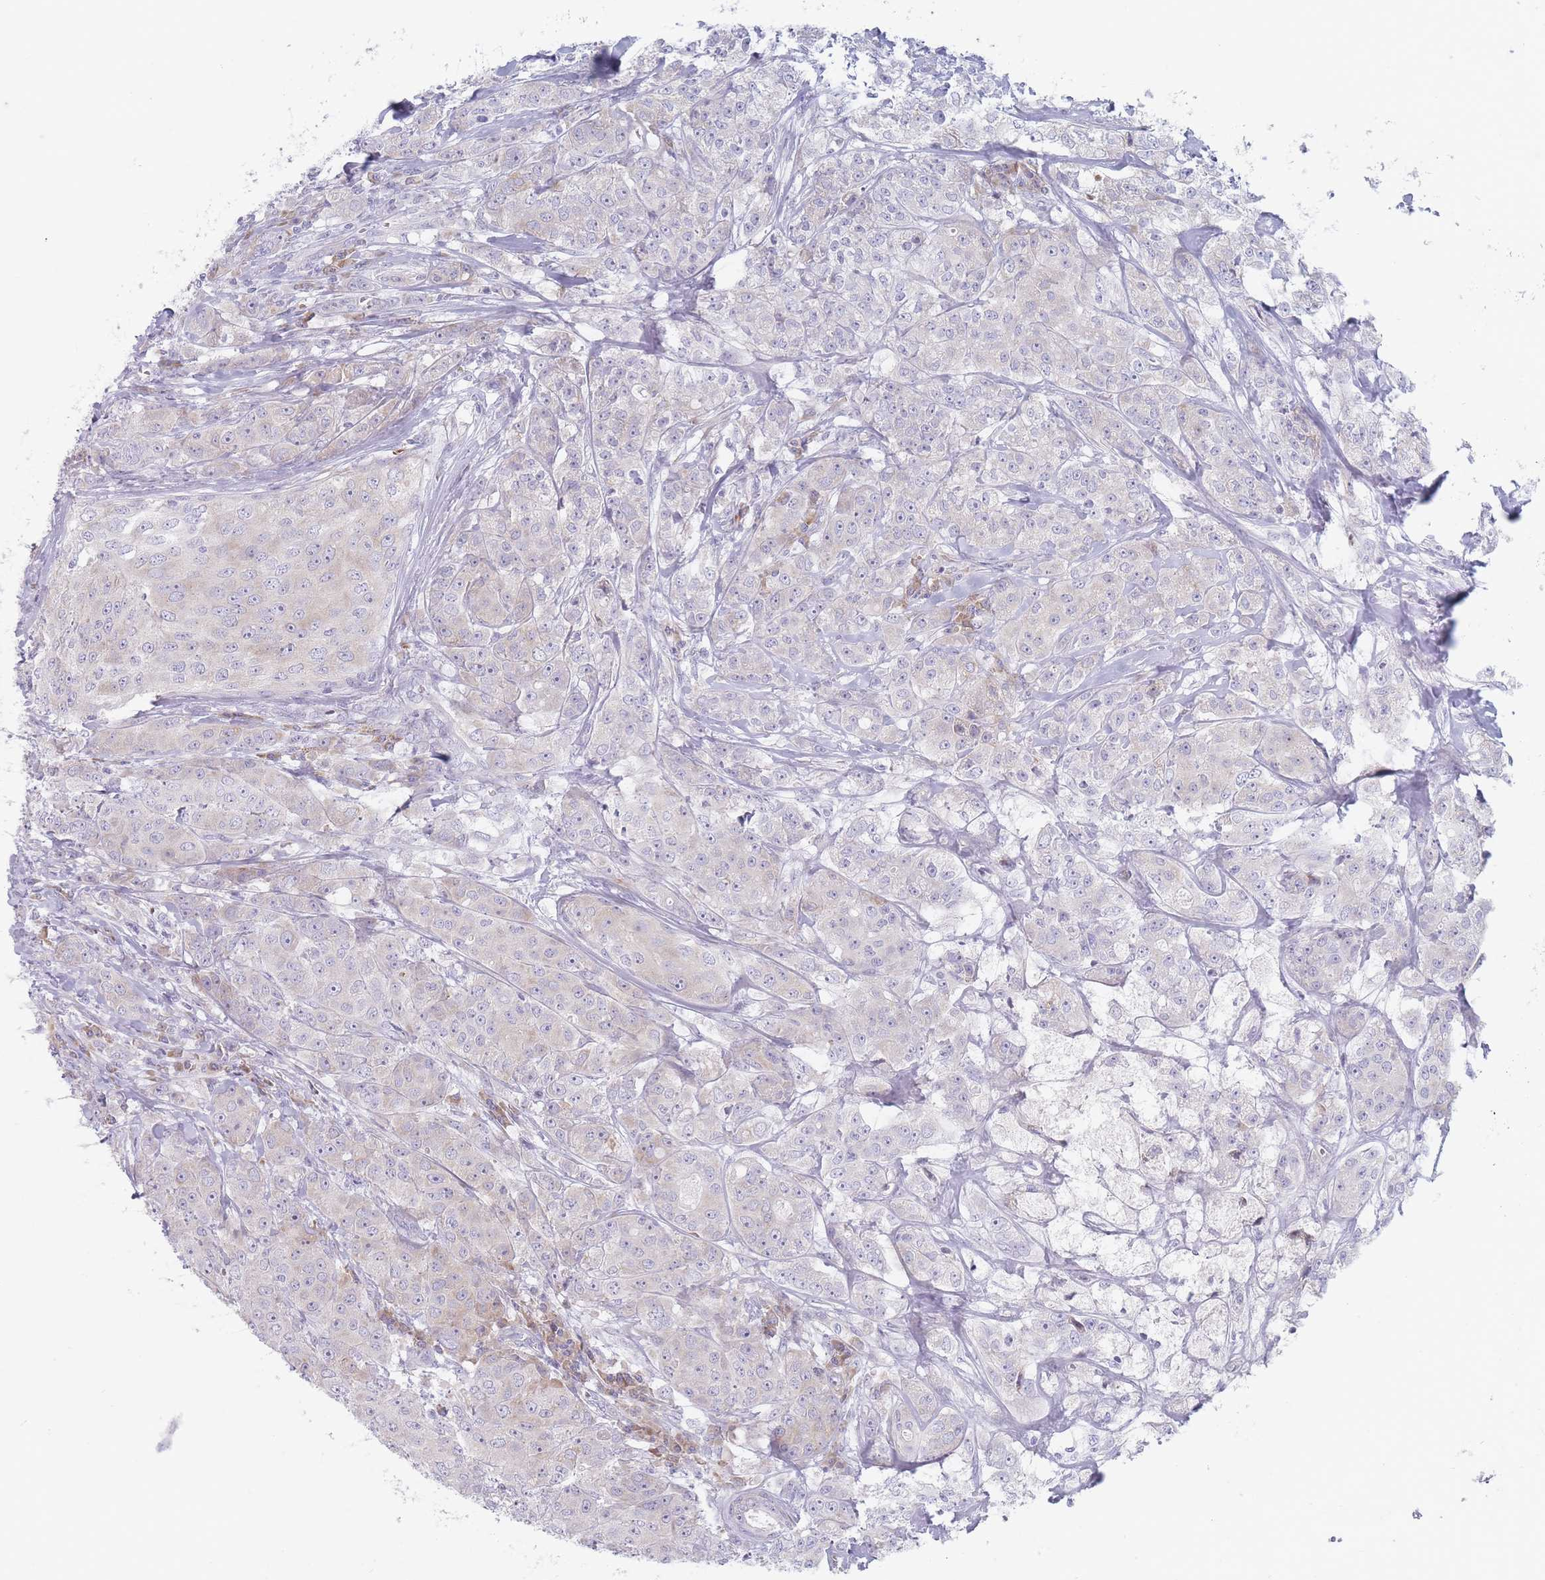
{"staining": {"intensity": "negative", "quantity": "none", "location": "none"}, "tissue": "breast cancer", "cell_type": "Tumor cells", "image_type": "cancer", "snomed": [{"axis": "morphology", "description": "Duct carcinoma"}, {"axis": "topography", "description": "Breast"}], "caption": "DAB (3,3'-diaminobenzidine) immunohistochemical staining of intraductal carcinoma (breast) shows no significant positivity in tumor cells.", "gene": "SPATS1", "patient": {"sex": "female", "age": 43}}